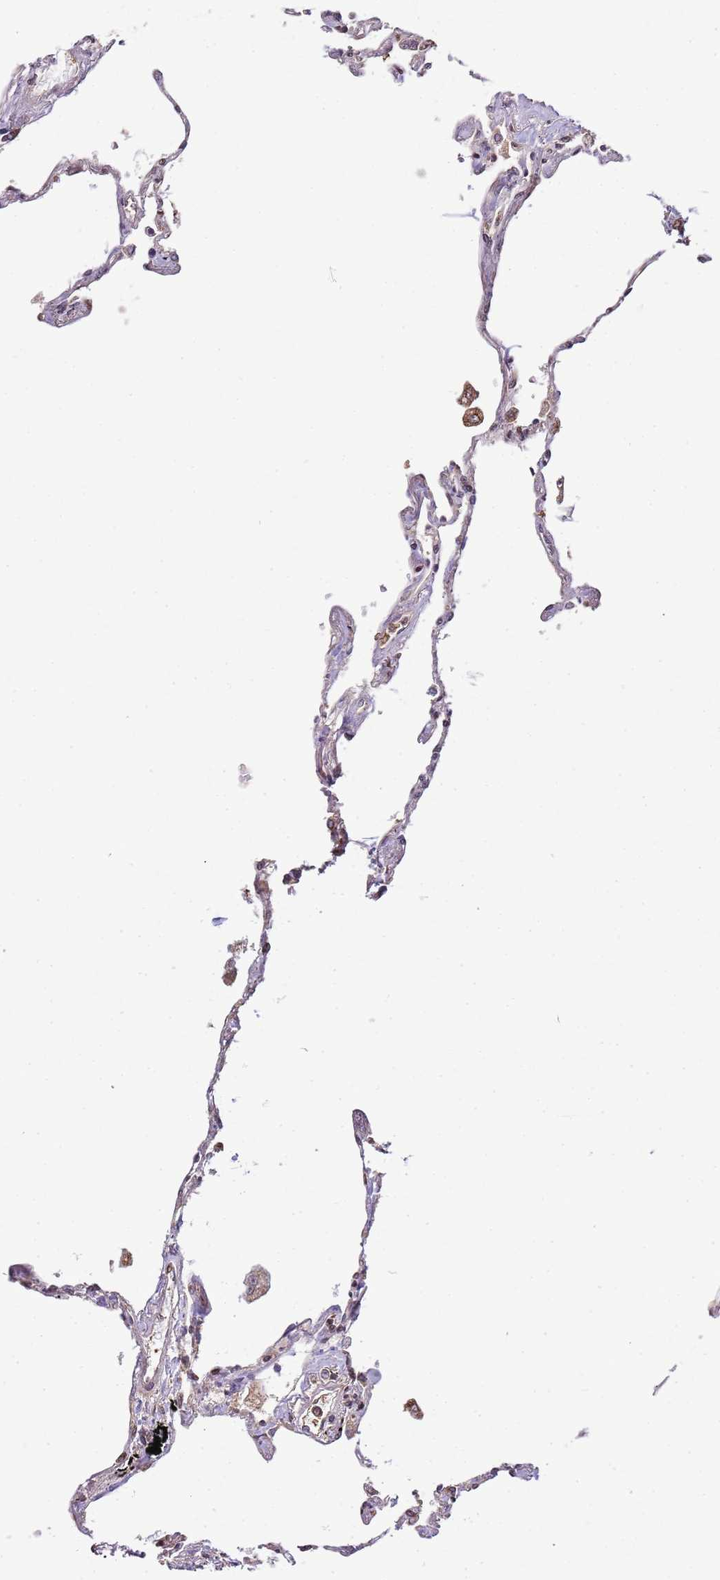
{"staining": {"intensity": "moderate", "quantity": ">75%", "location": "cytoplasmic/membranous,nuclear"}, "tissue": "lung", "cell_type": "Alveolar cells", "image_type": "normal", "snomed": [{"axis": "morphology", "description": "Normal tissue, NOS"}, {"axis": "topography", "description": "Lung"}], "caption": "Lung stained for a protein demonstrates moderate cytoplasmic/membranous,nuclear positivity in alveolar cells.", "gene": "PEX14", "patient": {"sex": "female", "age": 67}}